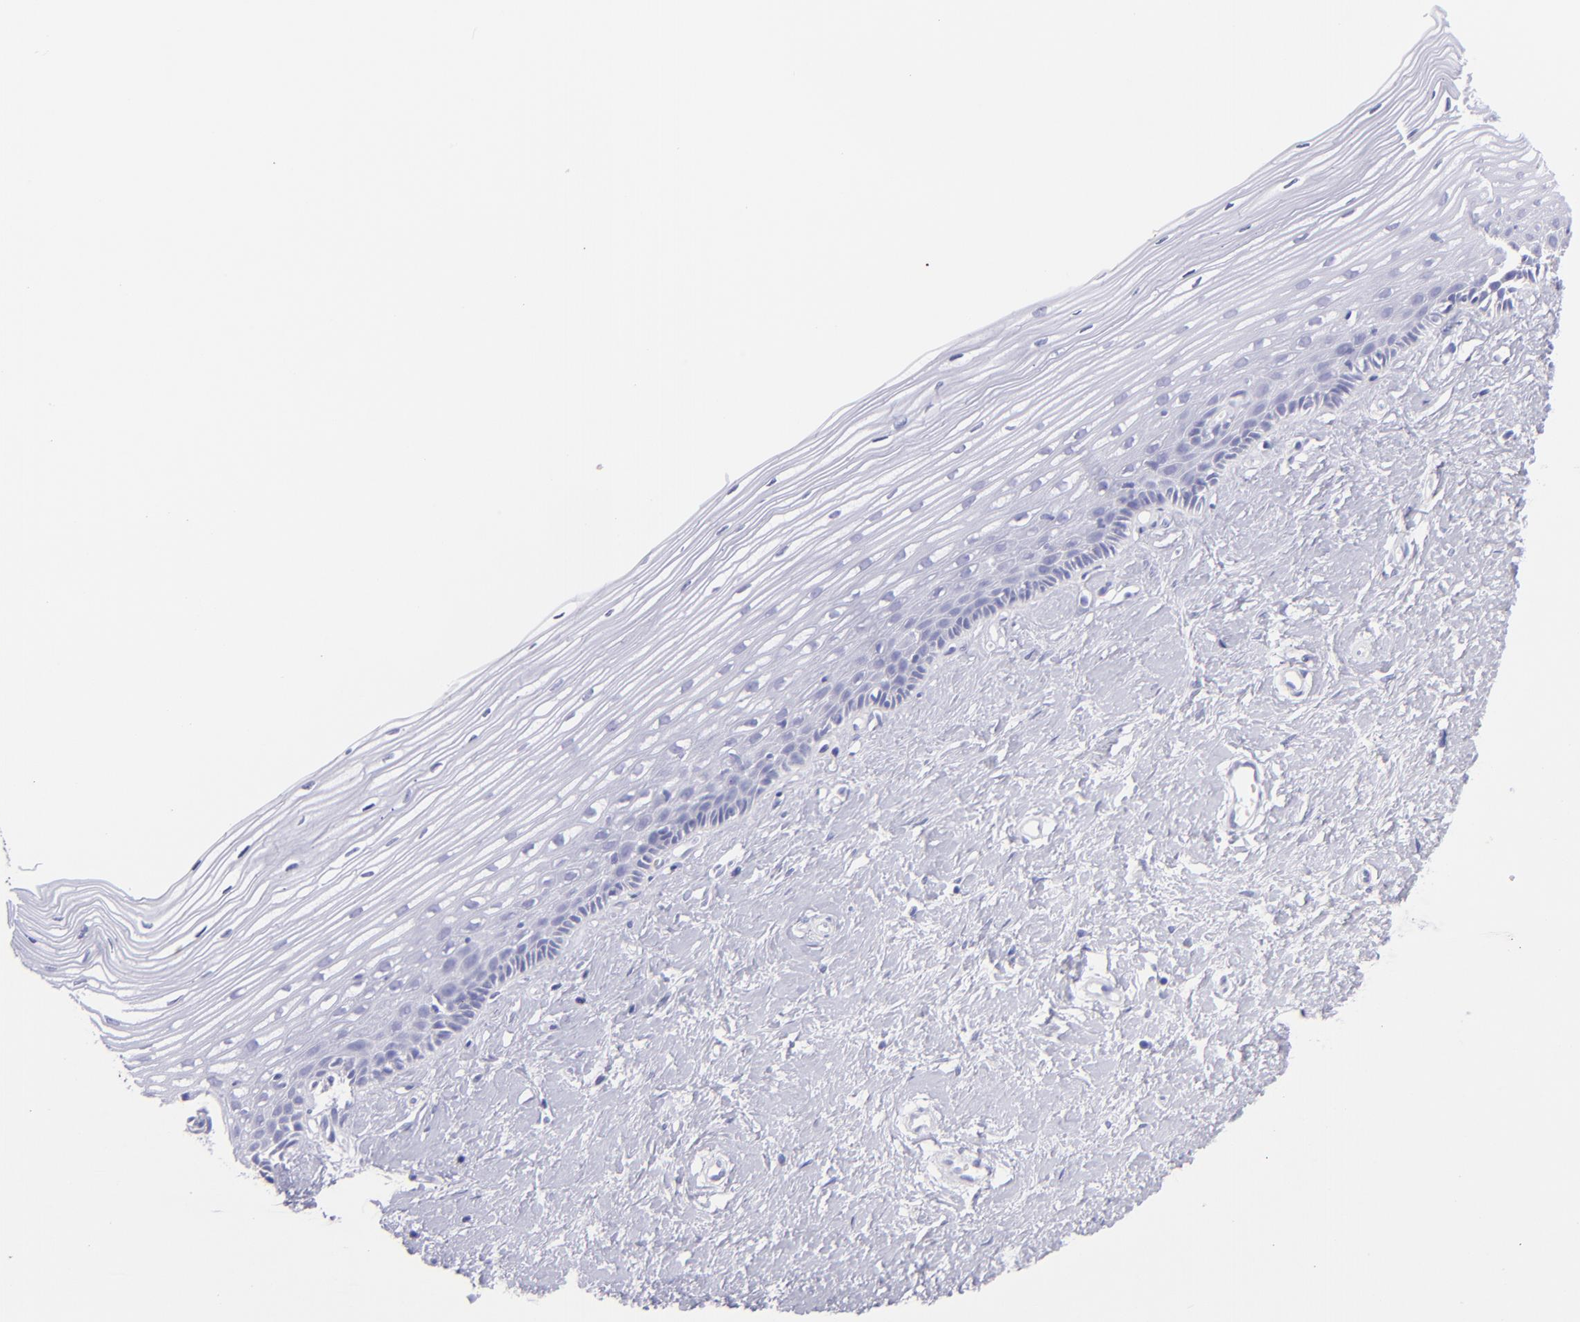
{"staining": {"intensity": "negative", "quantity": "none", "location": "none"}, "tissue": "cervix", "cell_type": "Glandular cells", "image_type": "normal", "snomed": [{"axis": "morphology", "description": "Normal tissue, NOS"}, {"axis": "topography", "description": "Cervix"}], "caption": "The image displays no significant staining in glandular cells of cervix. (Brightfield microscopy of DAB (3,3'-diaminobenzidine) immunohistochemistry (IHC) at high magnification).", "gene": "PIP", "patient": {"sex": "female", "age": 40}}